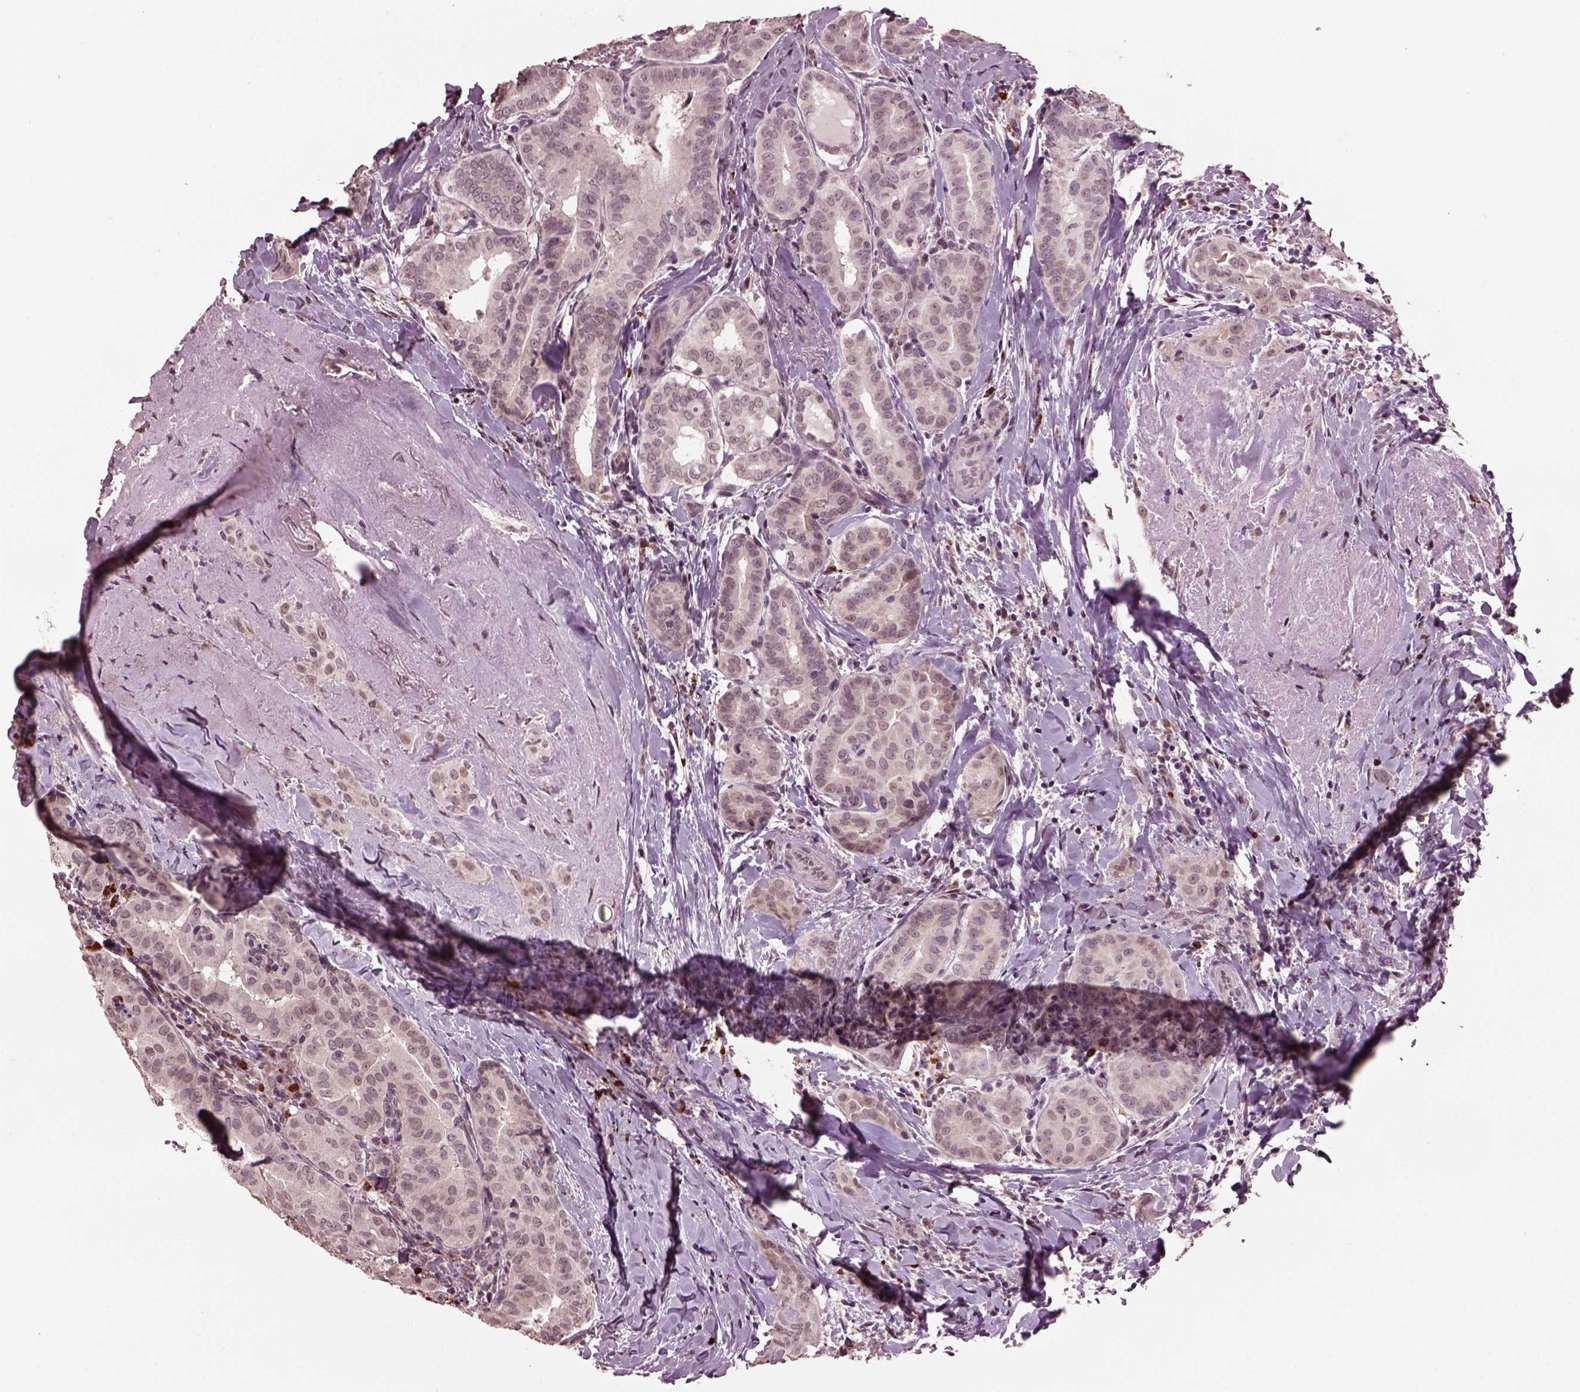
{"staining": {"intensity": "negative", "quantity": "none", "location": "none"}, "tissue": "thyroid cancer", "cell_type": "Tumor cells", "image_type": "cancer", "snomed": [{"axis": "morphology", "description": "Papillary adenocarcinoma, NOS"}, {"axis": "morphology", "description": "Papillary adenoma metastatic"}, {"axis": "topography", "description": "Thyroid gland"}], "caption": "The photomicrograph exhibits no staining of tumor cells in thyroid papillary adenocarcinoma. Nuclei are stained in blue.", "gene": "IL18RAP", "patient": {"sex": "female", "age": 50}}